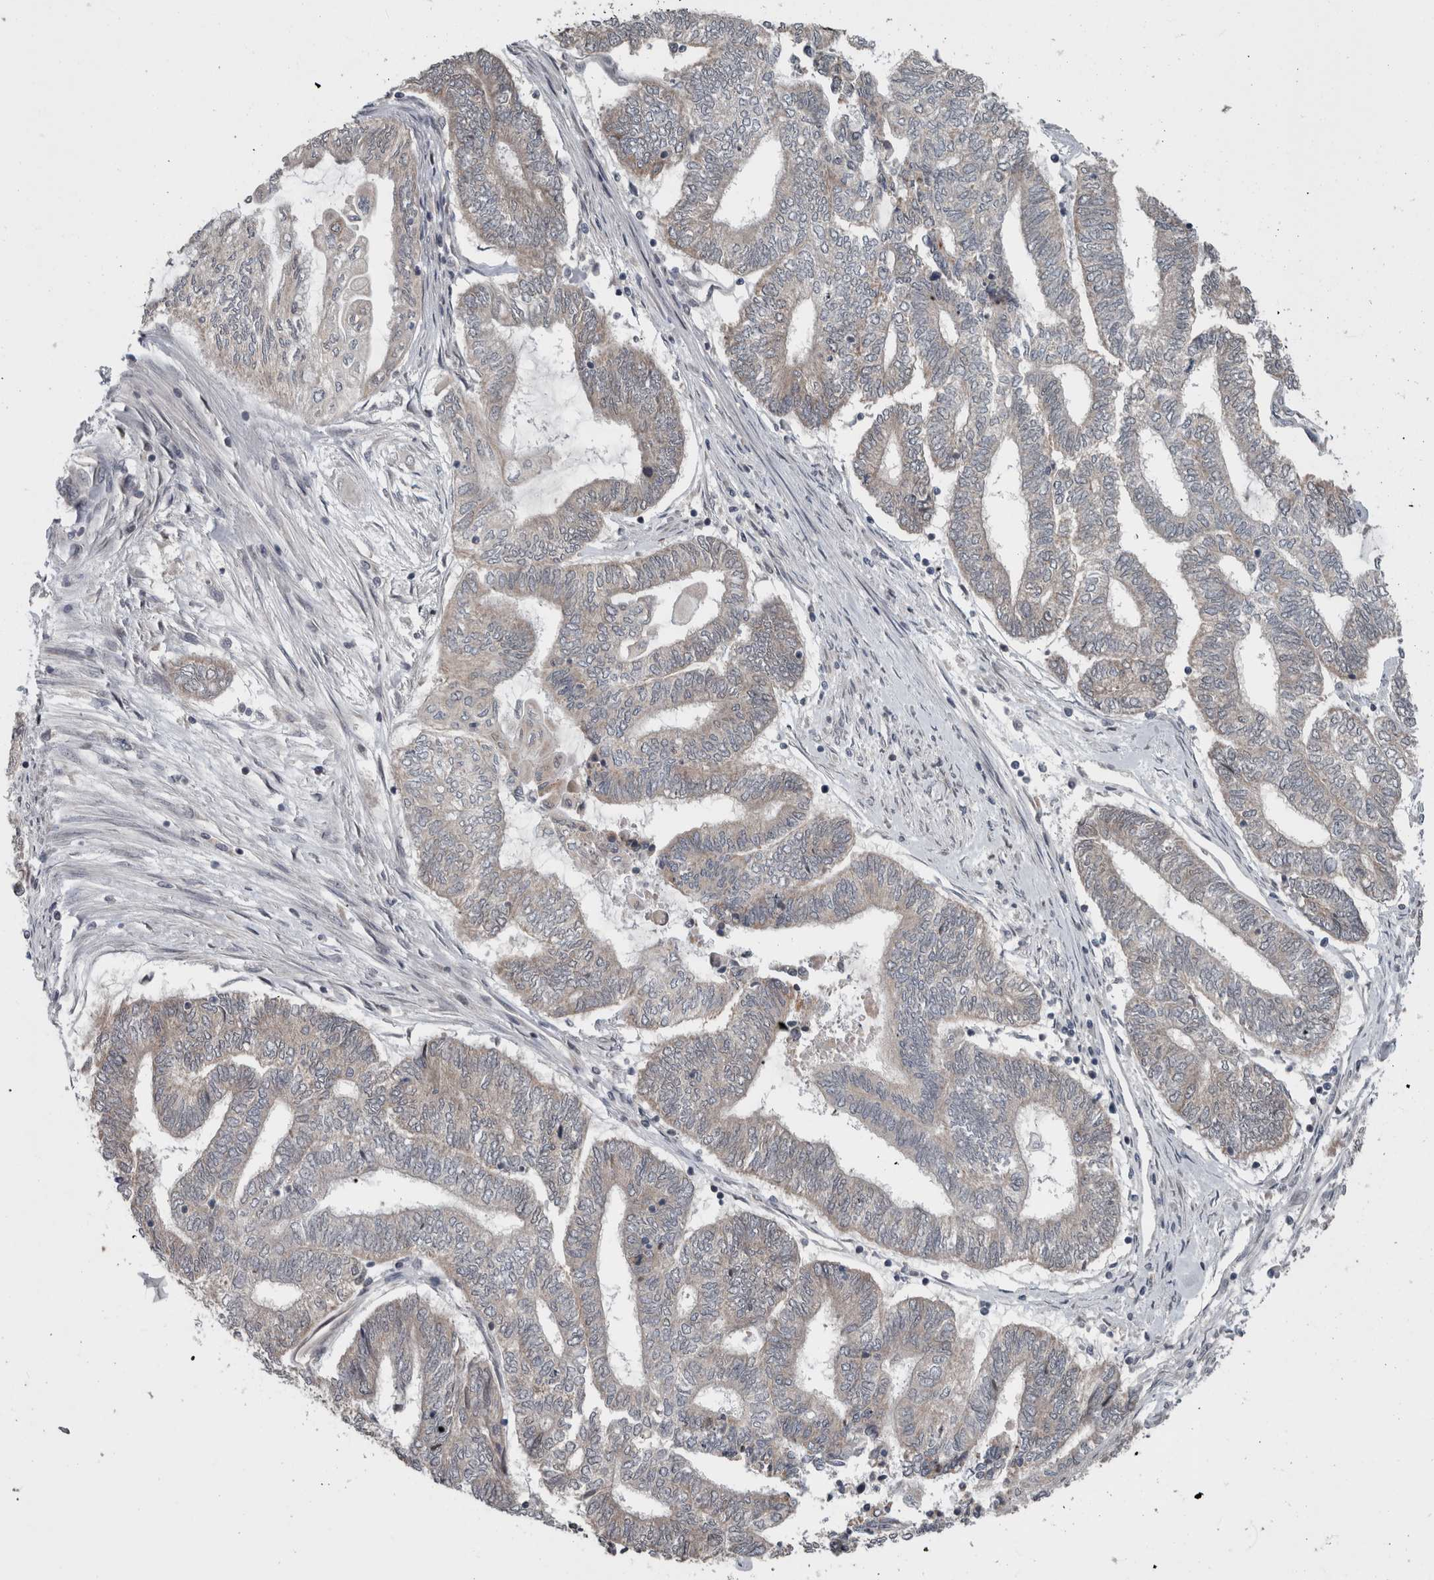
{"staining": {"intensity": "weak", "quantity": "<25%", "location": "cytoplasmic/membranous"}, "tissue": "endometrial cancer", "cell_type": "Tumor cells", "image_type": "cancer", "snomed": [{"axis": "morphology", "description": "Adenocarcinoma, NOS"}, {"axis": "topography", "description": "Uterus"}, {"axis": "topography", "description": "Endometrium"}], "caption": "A photomicrograph of endometrial cancer stained for a protein reveals no brown staining in tumor cells.", "gene": "ENY2", "patient": {"sex": "female", "age": 70}}